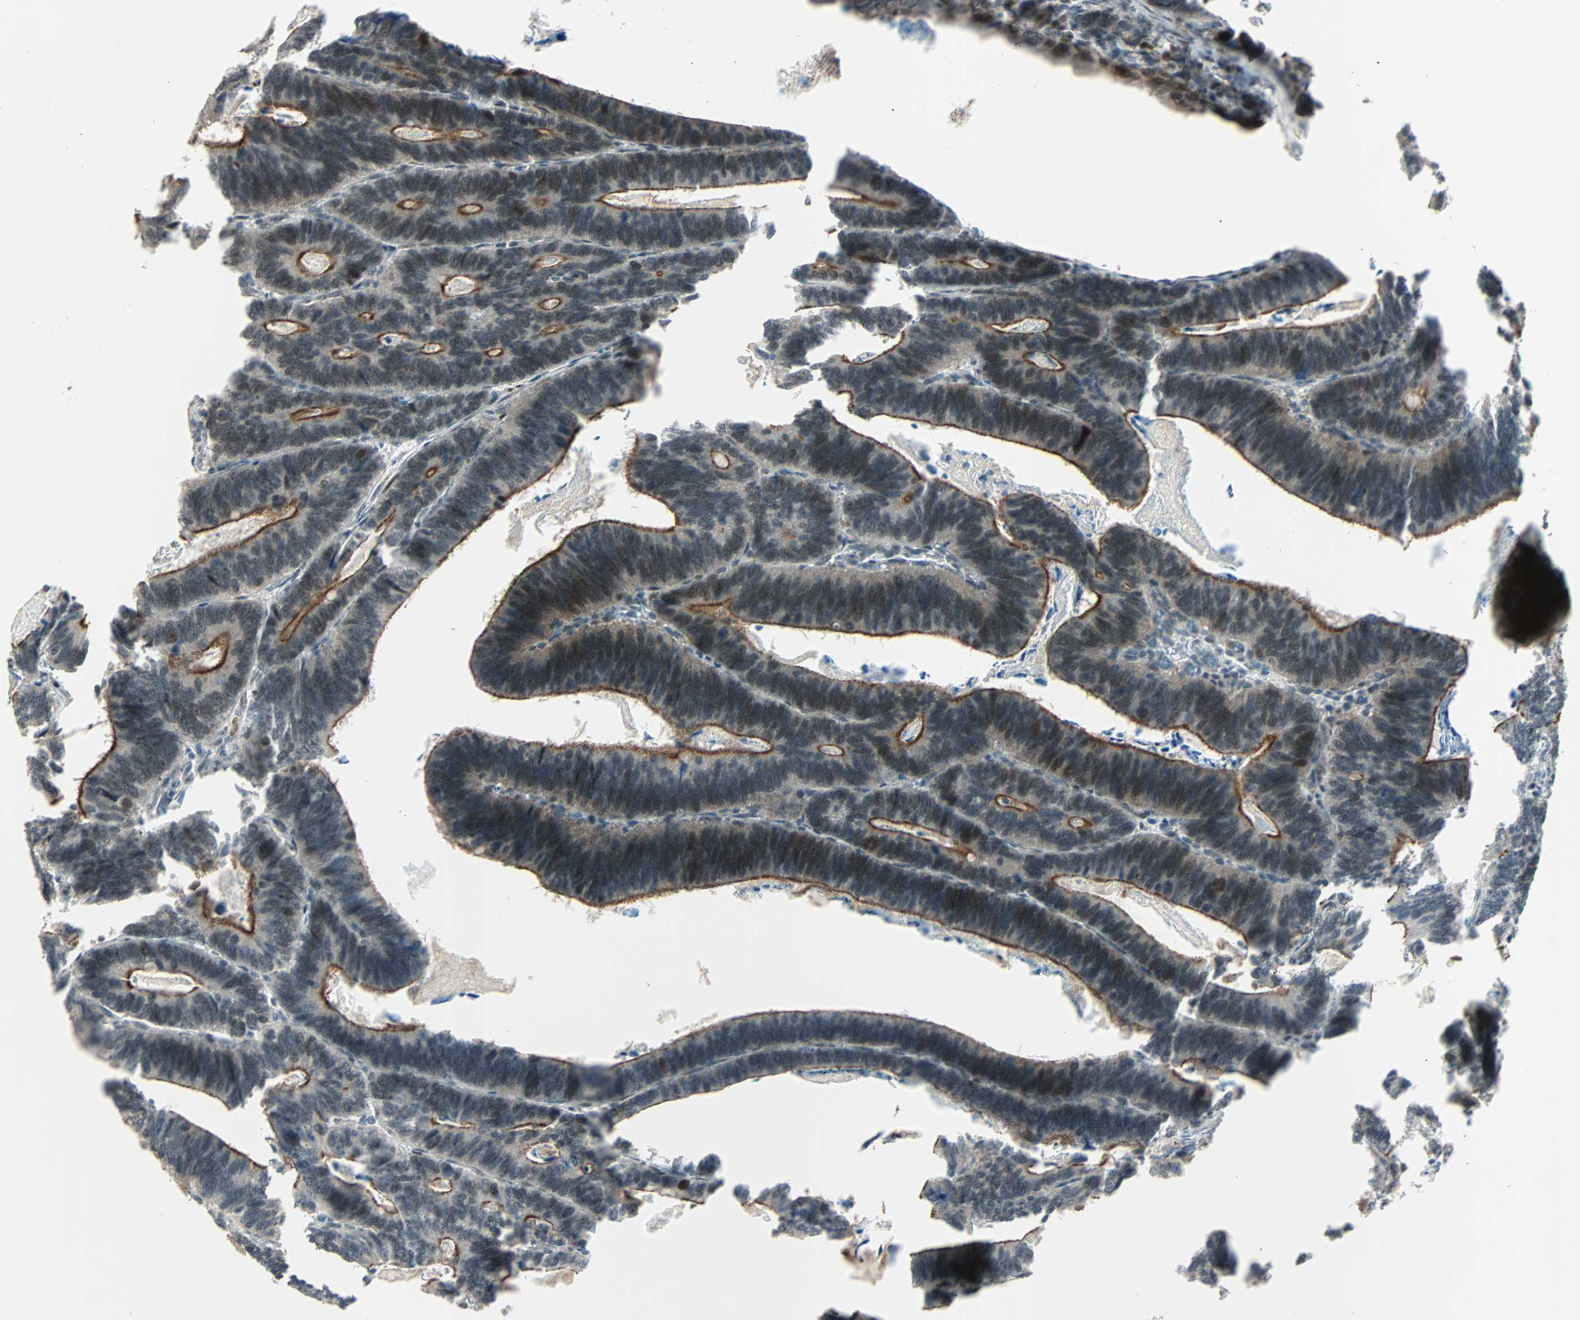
{"staining": {"intensity": "moderate", "quantity": "<25%", "location": "cytoplasmic/membranous"}, "tissue": "colorectal cancer", "cell_type": "Tumor cells", "image_type": "cancer", "snomed": [{"axis": "morphology", "description": "Adenocarcinoma, NOS"}, {"axis": "topography", "description": "Colon"}], "caption": "Moderate cytoplasmic/membranous protein expression is present in about <25% of tumor cells in adenocarcinoma (colorectal).", "gene": "CBX4", "patient": {"sex": "male", "age": 72}}